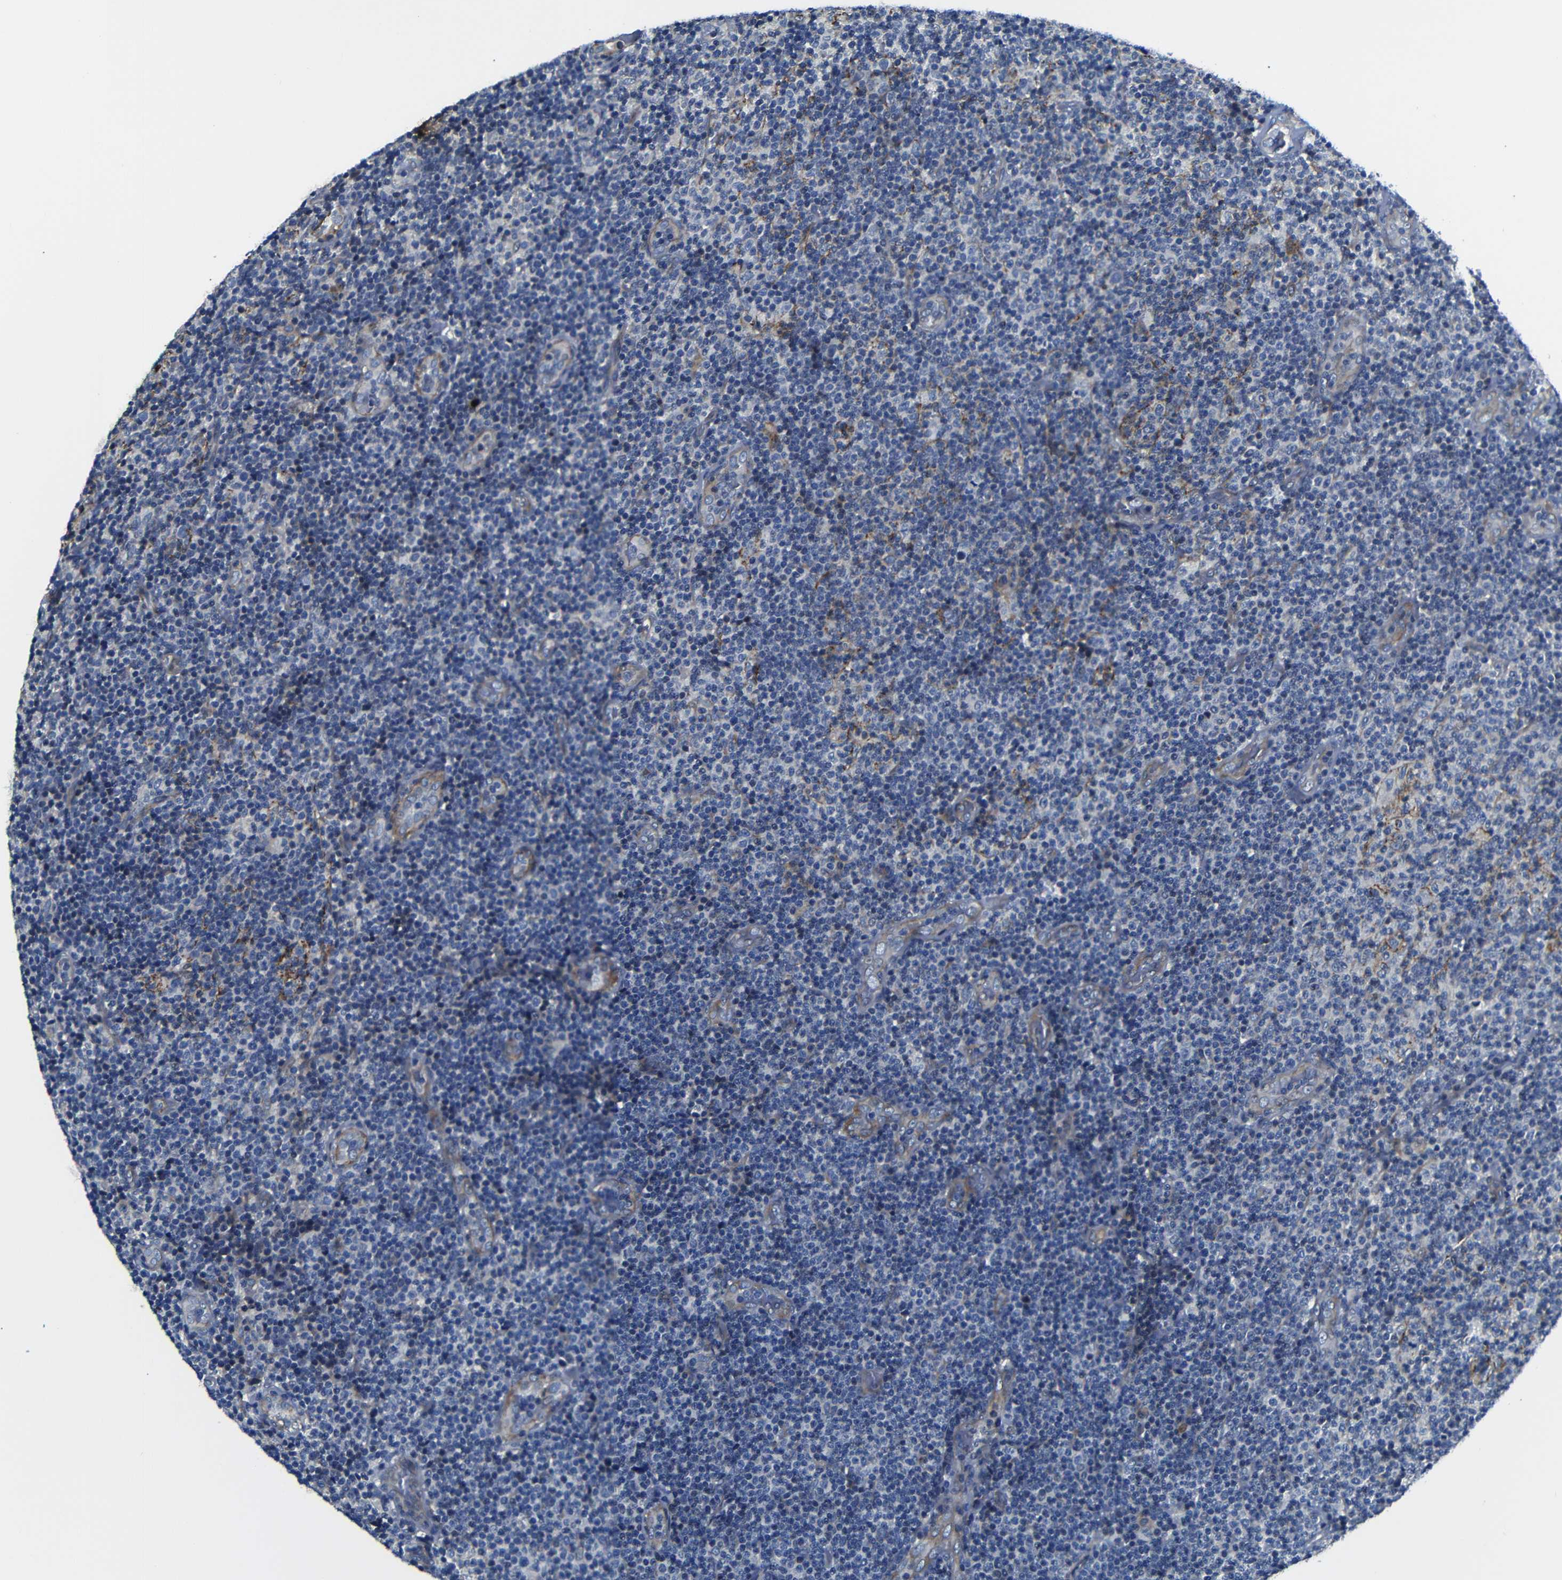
{"staining": {"intensity": "negative", "quantity": "none", "location": "none"}, "tissue": "lymphoma", "cell_type": "Tumor cells", "image_type": "cancer", "snomed": [{"axis": "morphology", "description": "Malignant lymphoma, non-Hodgkin's type, Low grade"}, {"axis": "topography", "description": "Lymph node"}], "caption": "This is an immunohistochemistry micrograph of lymphoma. There is no expression in tumor cells.", "gene": "AFDN", "patient": {"sex": "male", "age": 83}}